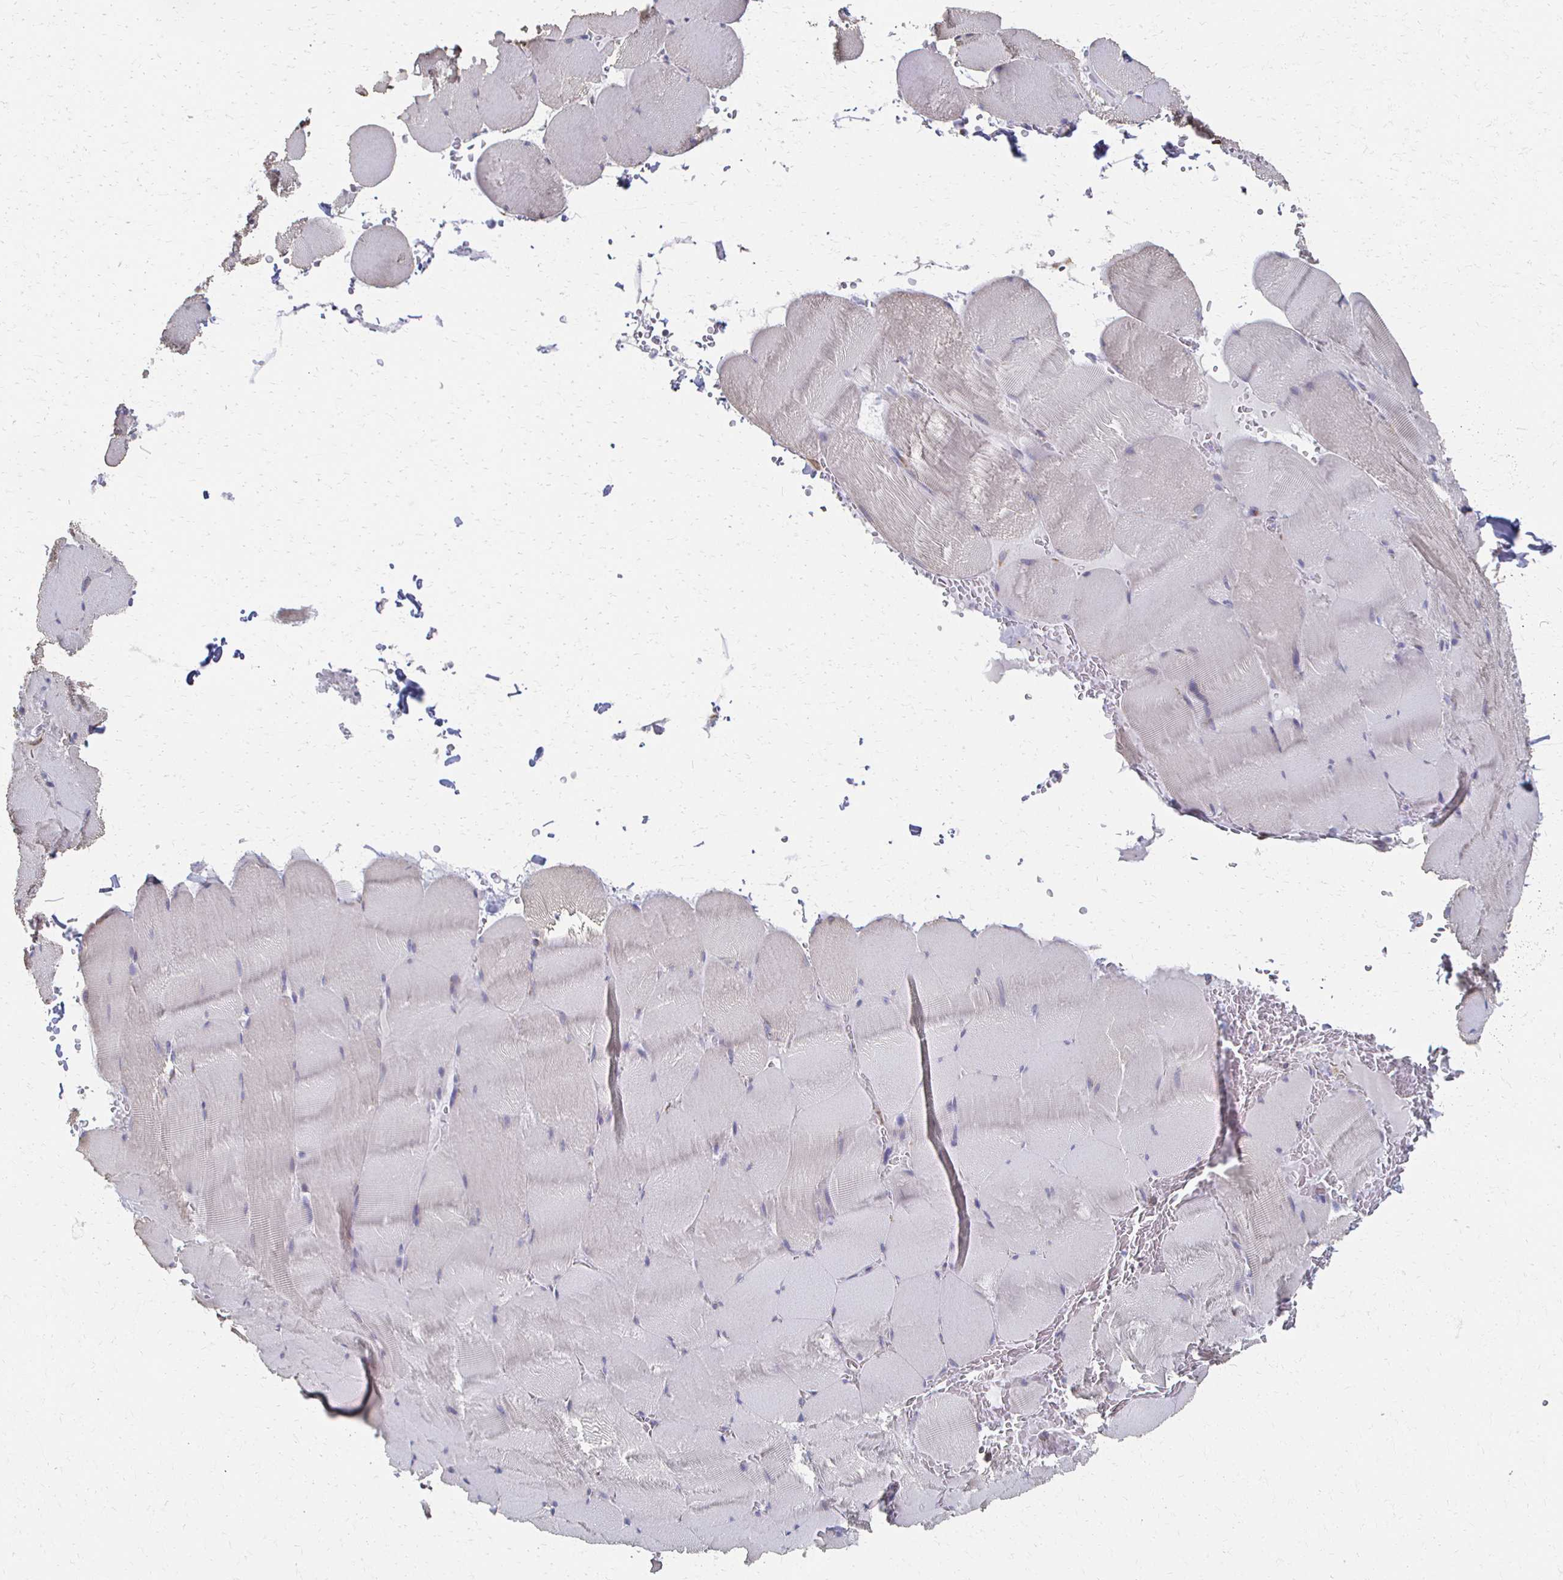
{"staining": {"intensity": "negative", "quantity": "none", "location": "none"}, "tissue": "skeletal muscle", "cell_type": "Myocytes", "image_type": "normal", "snomed": [{"axis": "morphology", "description": "Normal tissue, NOS"}, {"axis": "topography", "description": "Skeletal muscle"}, {"axis": "topography", "description": "Head-Neck"}], "caption": "Image shows no protein positivity in myocytes of unremarkable skeletal muscle. Brightfield microscopy of immunohistochemistry stained with DAB (brown) and hematoxylin (blue), captured at high magnification.", "gene": "ATP1A3", "patient": {"sex": "male", "age": 66}}